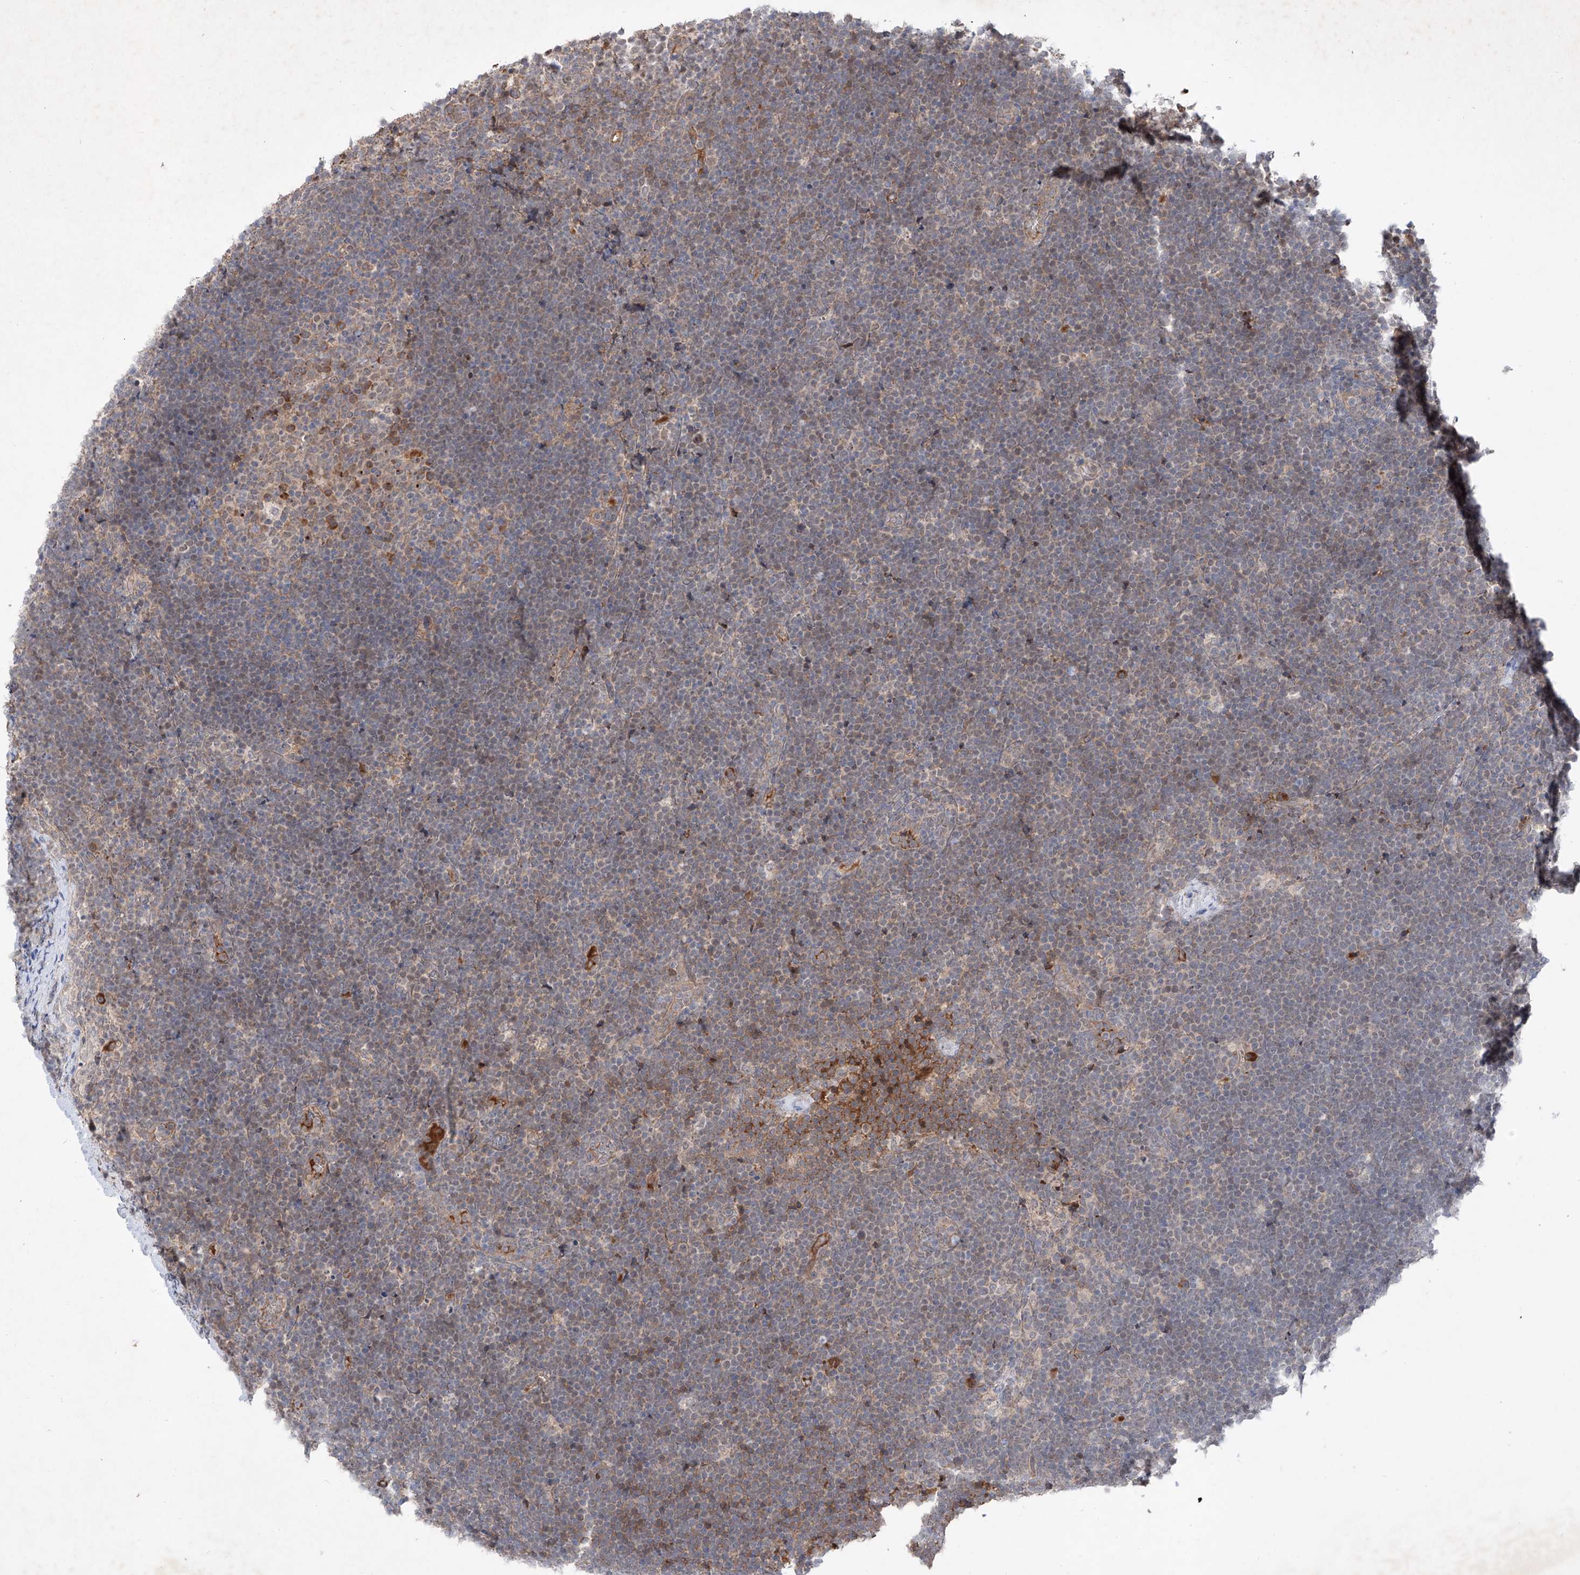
{"staining": {"intensity": "weak", "quantity": "<25%", "location": "cytoplasmic/membranous"}, "tissue": "lymphoma", "cell_type": "Tumor cells", "image_type": "cancer", "snomed": [{"axis": "morphology", "description": "Malignant lymphoma, non-Hodgkin's type, High grade"}, {"axis": "topography", "description": "Lymph node"}], "caption": "Immunohistochemistry (IHC) image of human malignant lymphoma, non-Hodgkin's type (high-grade) stained for a protein (brown), which reveals no positivity in tumor cells. The staining was performed using DAB (3,3'-diaminobenzidine) to visualize the protein expression in brown, while the nuclei were stained in blue with hematoxylin (Magnification: 20x).", "gene": "FAM135A", "patient": {"sex": "male", "age": 13}}